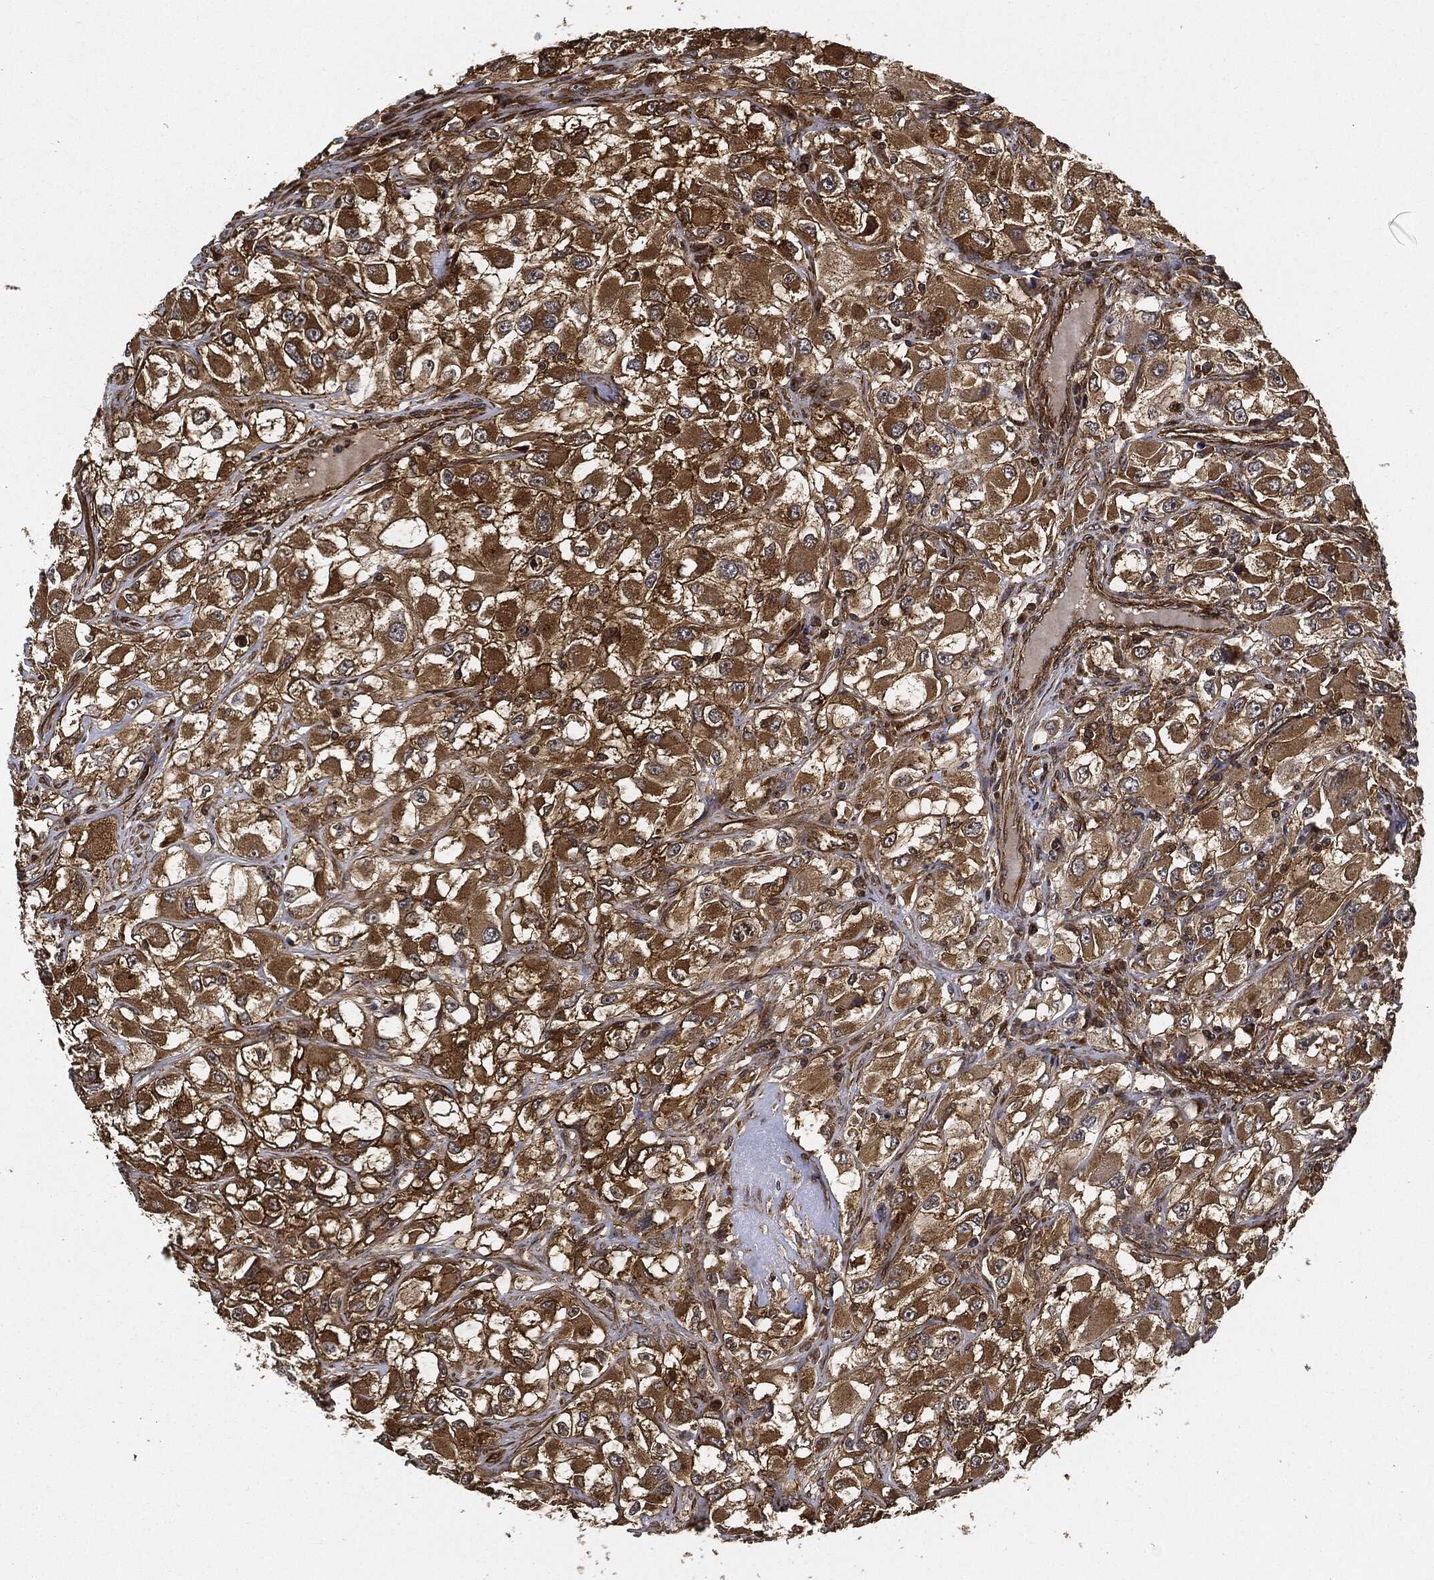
{"staining": {"intensity": "strong", "quantity": ">75%", "location": "cytoplasmic/membranous"}, "tissue": "renal cancer", "cell_type": "Tumor cells", "image_type": "cancer", "snomed": [{"axis": "morphology", "description": "Adenocarcinoma, NOS"}, {"axis": "topography", "description": "Kidney"}], "caption": "This is a histology image of IHC staining of renal cancer, which shows strong expression in the cytoplasmic/membranous of tumor cells.", "gene": "CEP290", "patient": {"sex": "female", "age": 52}}